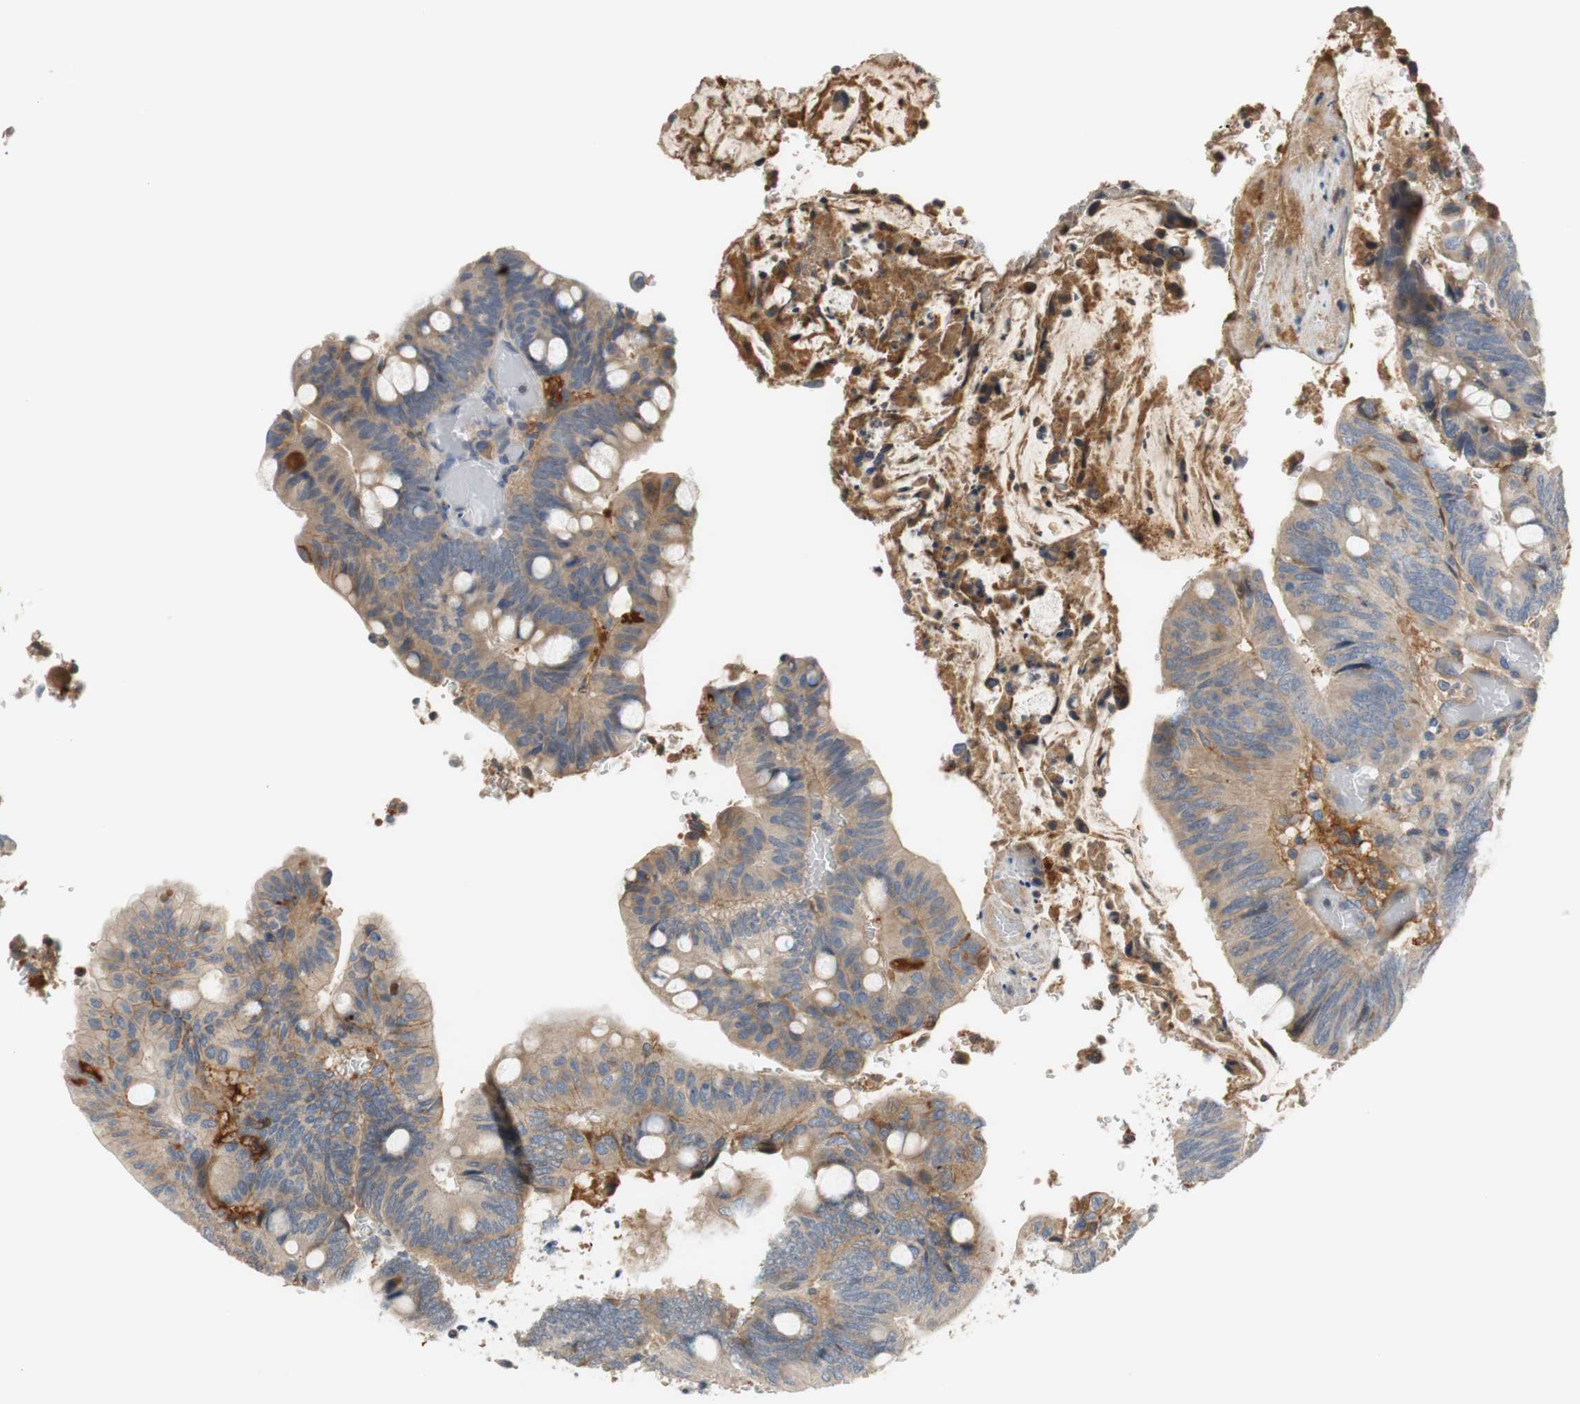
{"staining": {"intensity": "weak", "quantity": ">75%", "location": "cytoplasmic/membranous"}, "tissue": "colorectal cancer", "cell_type": "Tumor cells", "image_type": "cancer", "snomed": [{"axis": "morphology", "description": "Normal tissue, NOS"}, {"axis": "morphology", "description": "Adenocarcinoma, NOS"}, {"axis": "topography", "description": "Rectum"}, {"axis": "topography", "description": "Peripheral nerve tissue"}], "caption": "Immunohistochemistry photomicrograph of neoplastic tissue: adenocarcinoma (colorectal) stained using immunohistochemistry (IHC) displays low levels of weak protein expression localized specifically in the cytoplasmic/membranous of tumor cells, appearing as a cytoplasmic/membranous brown color.", "gene": "C4A", "patient": {"sex": "male", "age": 92}}